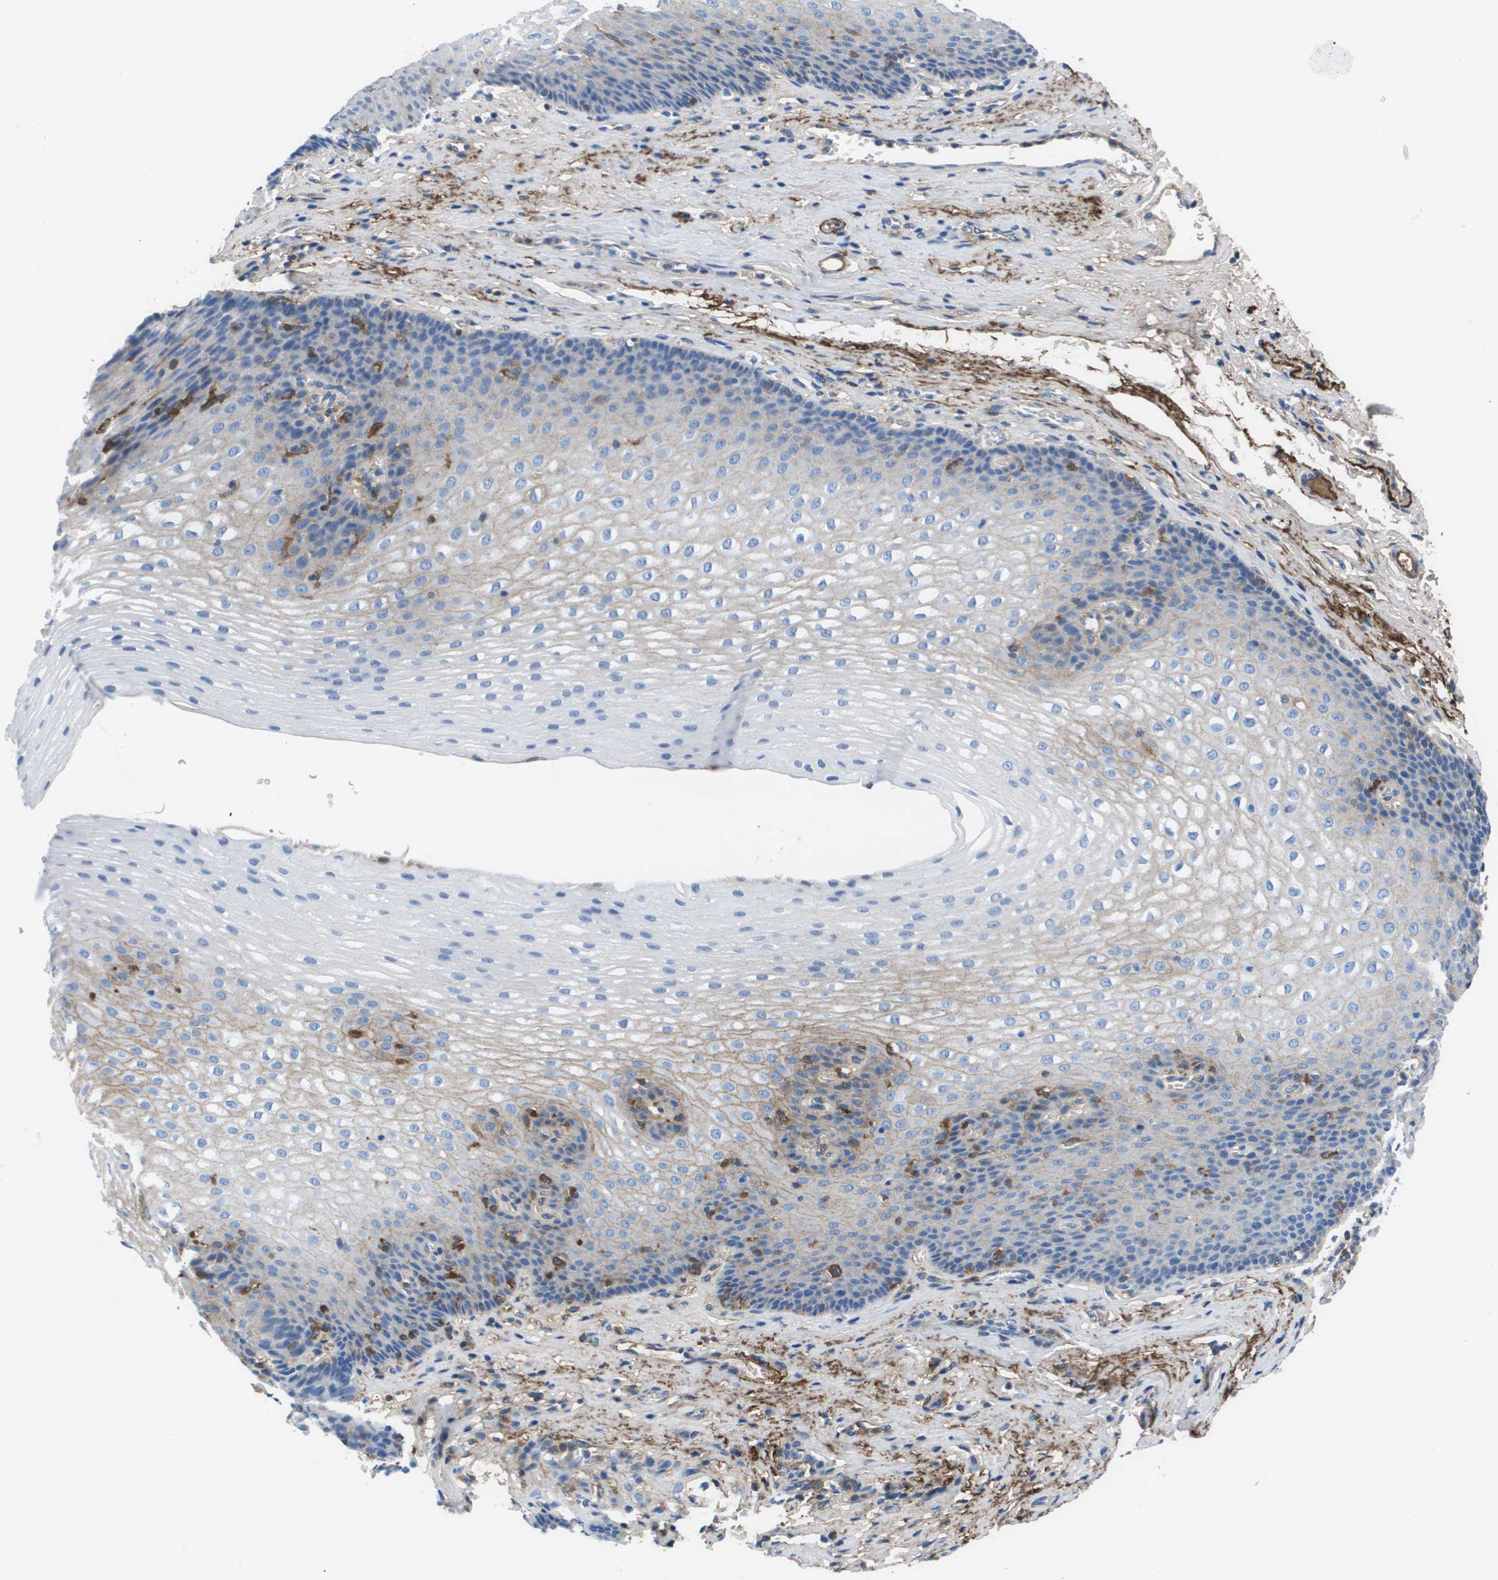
{"staining": {"intensity": "weak", "quantity": "<25%", "location": "cytoplasmic/membranous"}, "tissue": "esophagus", "cell_type": "Squamous epithelial cells", "image_type": "normal", "snomed": [{"axis": "morphology", "description": "Normal tissue, NOS"}, {"axis": "topography", "description": "Esophagus"}], "caption": "Immunohistochemical staining of unremarkable human esophagus shows no significant staining in squamous epithelial cells.", "gene": "VTN", "patient": {"sex": "male", "age": 48}}